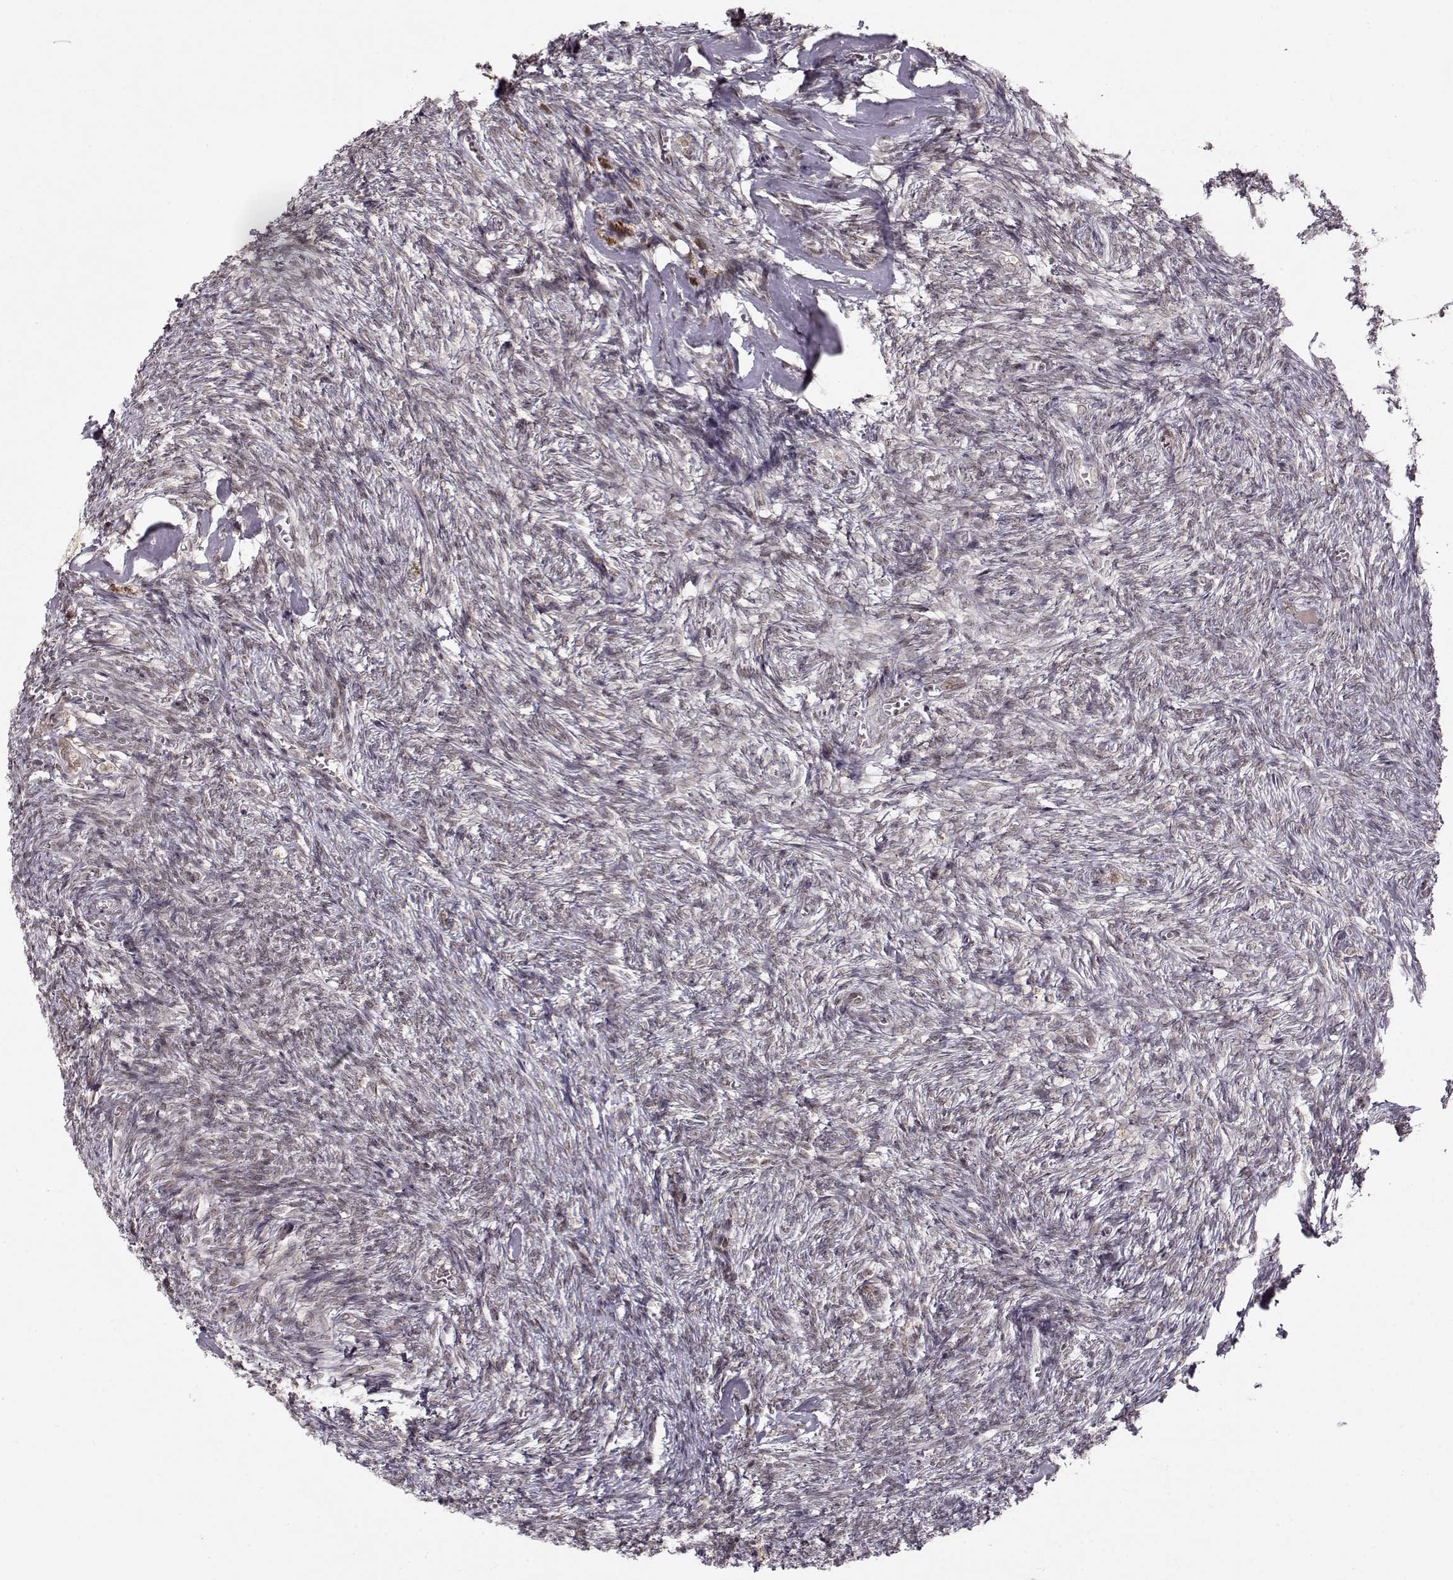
{"staining": {"intensity": "strong", "quantity": "25%-75%", "location": "cytoplasmic/membranous"}, "tissue": "ovary", "cell_type": "Follicle cells", "image_type": "normal", "snomed": [{"axis": "morphology", "description": "Normal tissue, NOS"}, {"axis": "topography", "description": "Ovary"}], "caption": "DAB immunohistochemical staining of unremarkable human ovary reveals strong cytoplasmic/membranous protein positivity in about 25%-75% of follicle cells.", "gene": "RAI1", "patient": {"sex": "female", "age": 43}}